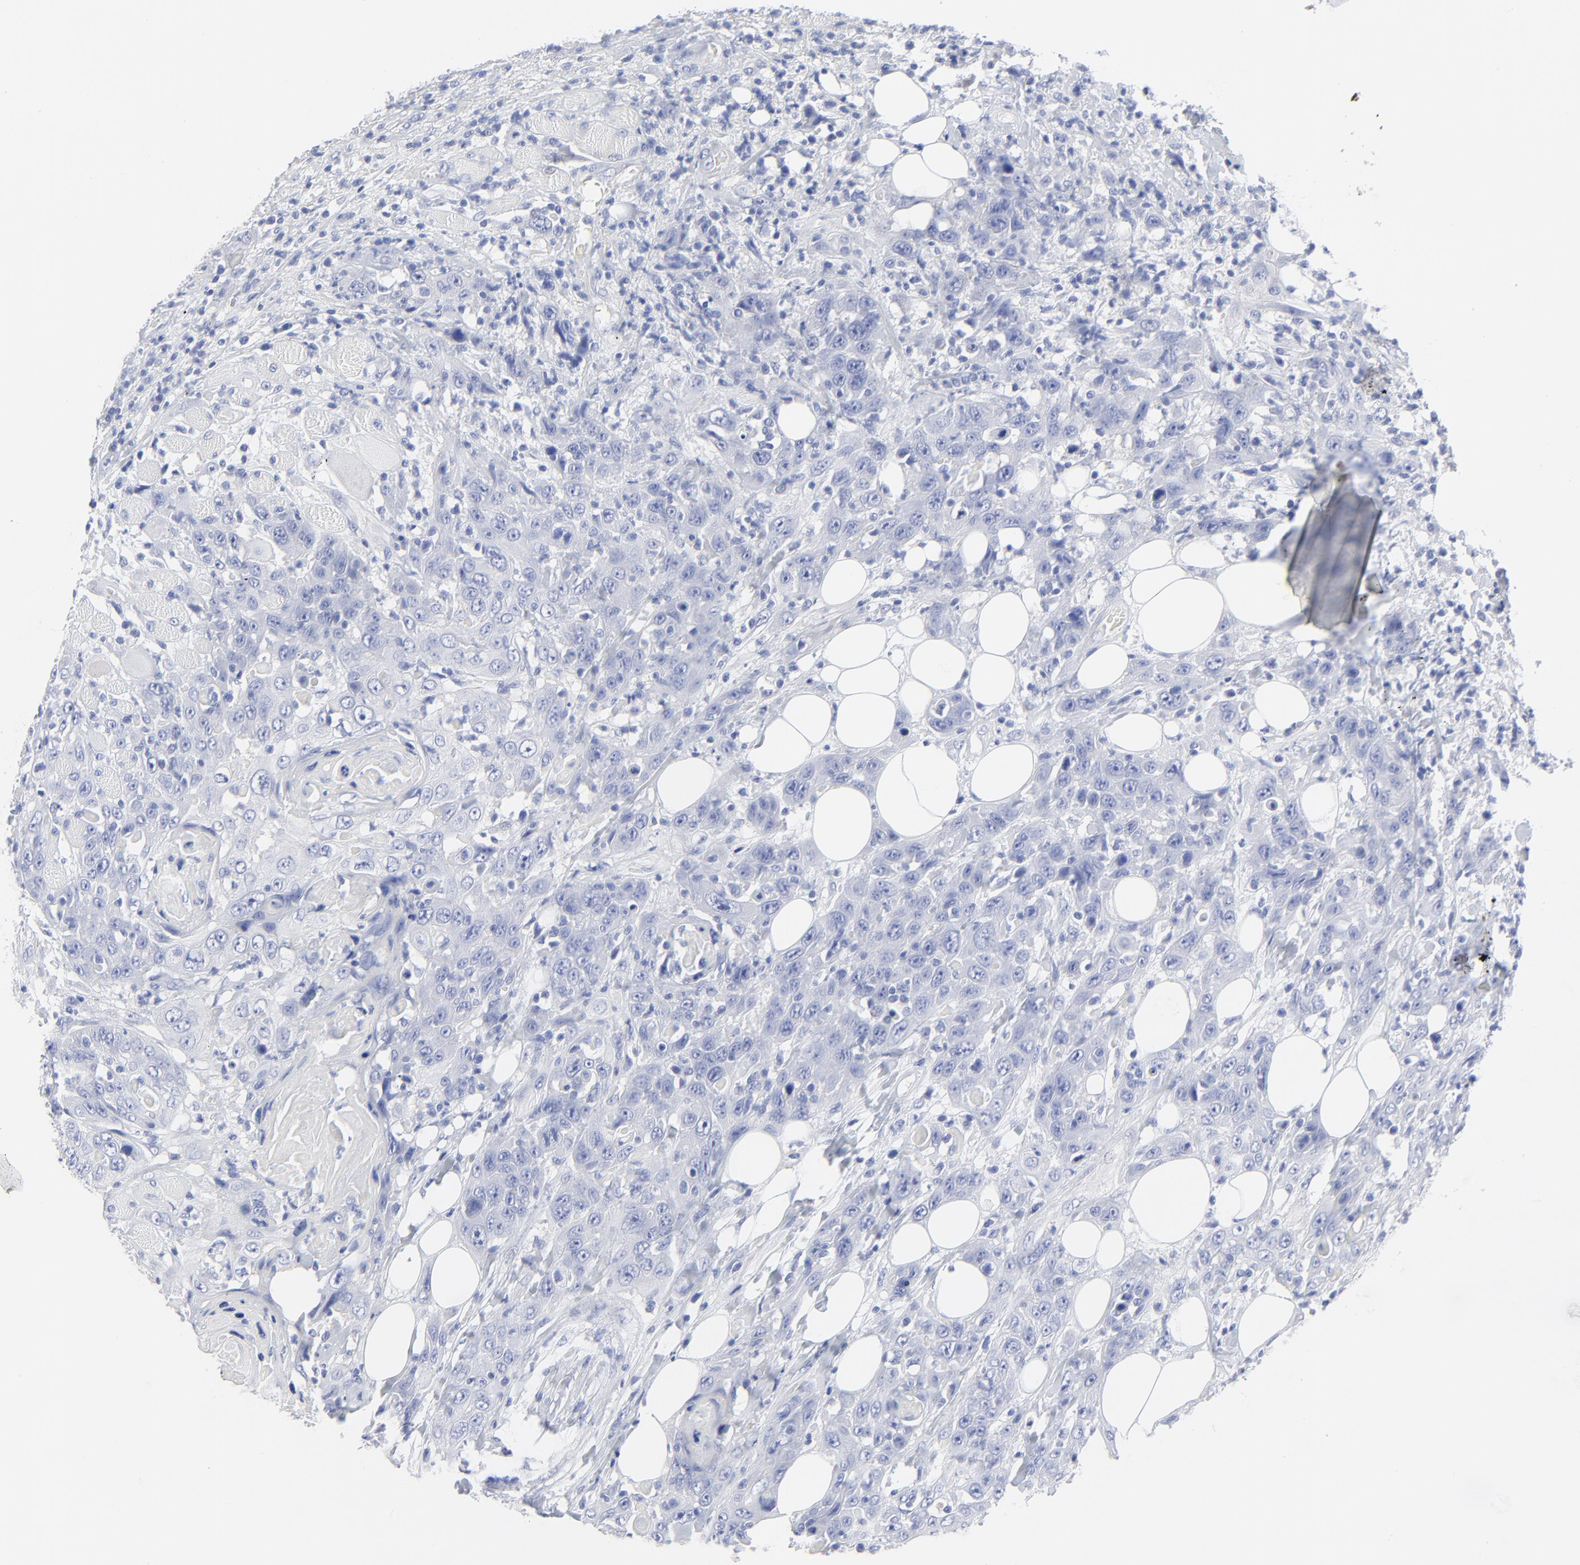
{"staining": {"intensity": "negative", "quantity": "none", "location": "none"}, "tissue": "head and neck cancer", "cell_type": "Tumor cells", "image_type": "cancer", "snomed": [{"axis": "morphology", "description": "Squamous cell carcinoma, NOS"}, {"axis": "topography", "description": "Head-Neck"}], "caption": "An immunohistochemistry histopathology image of head and neck cancer is shown. There is no staining in tumor cells of head and neck cancer.", "gene": "PSD3", "patient": {"sex": "female", "age": 84}}